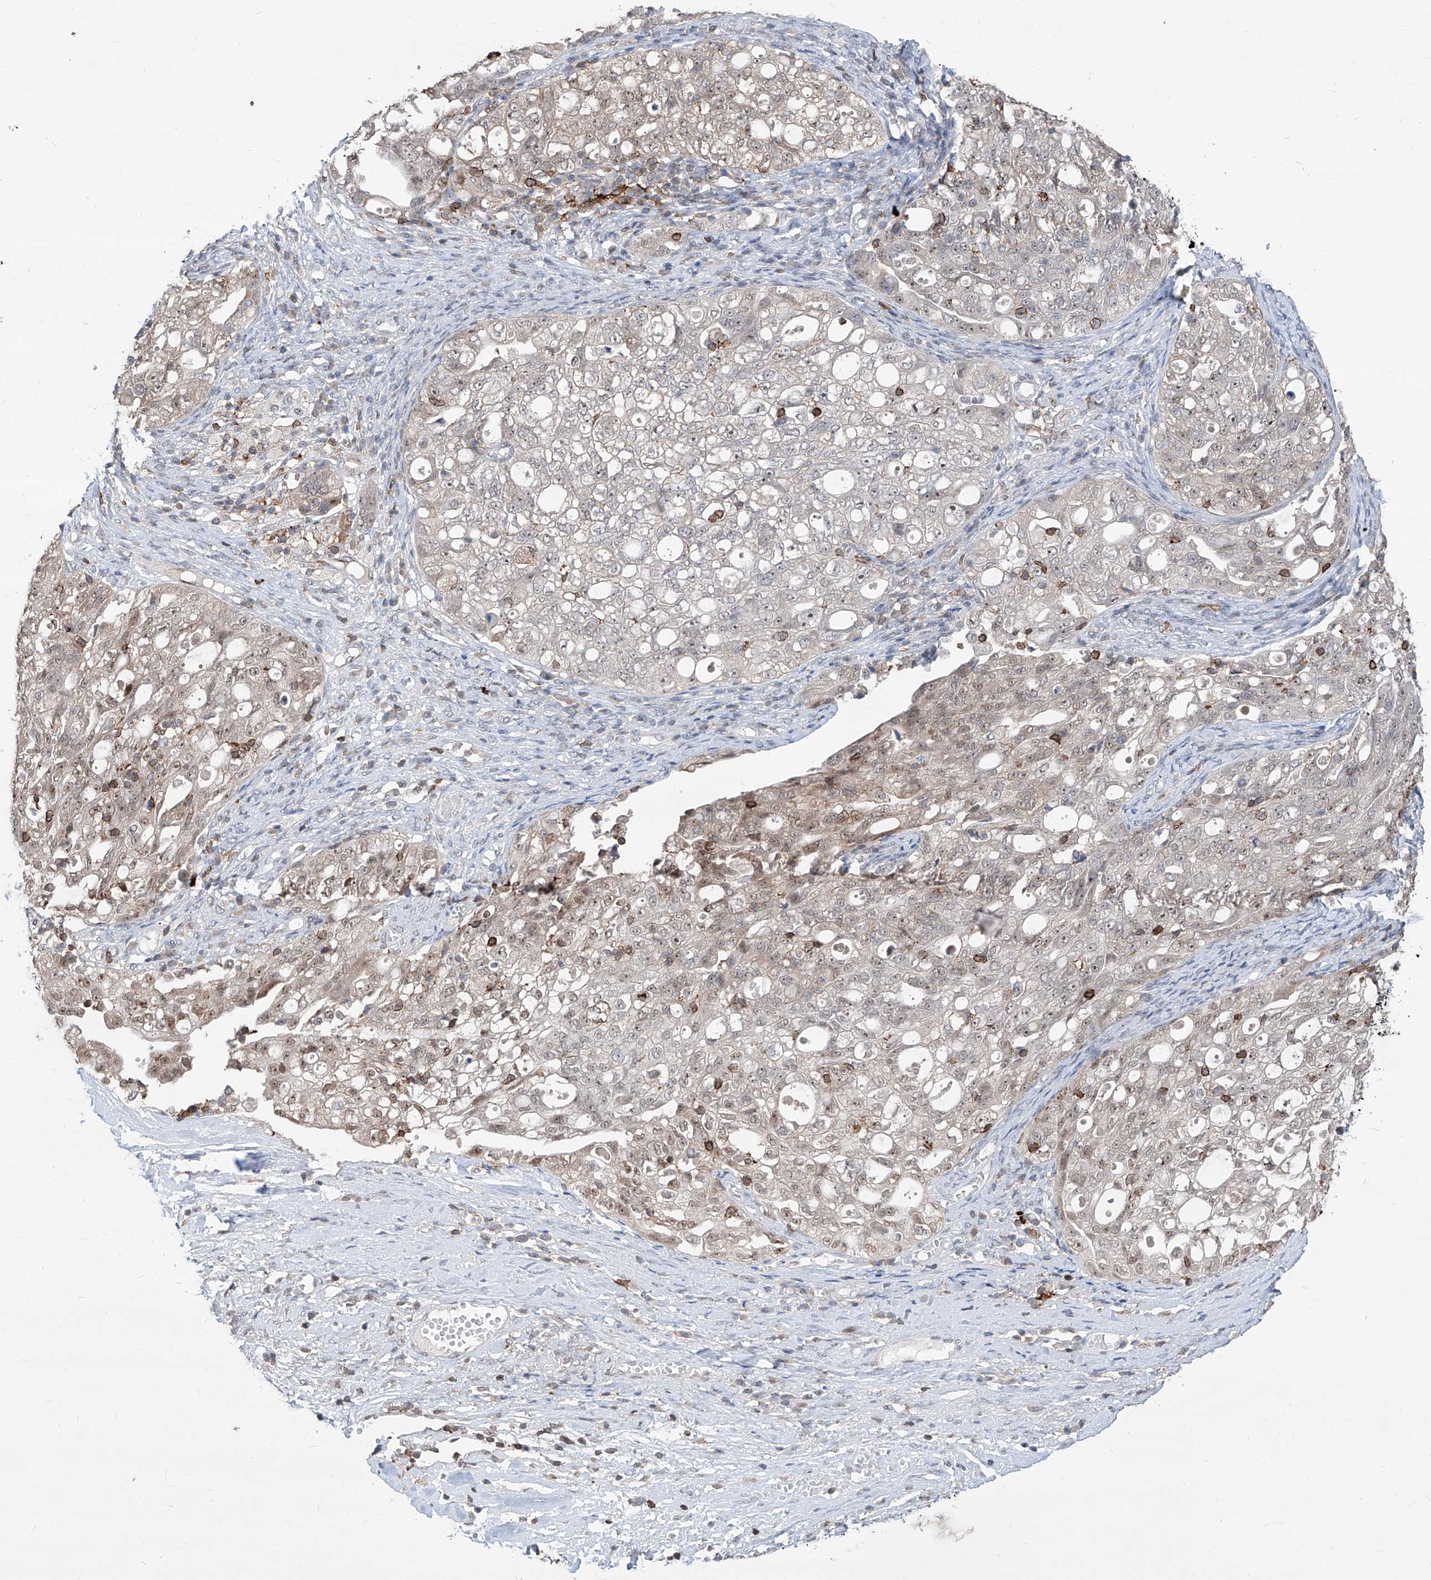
{"staining": {"intensity": "weak", "quantity": "25%-75%", "location": "cytoplasmic/membranous,nuclear"}, "tissue": "ovarian cancer", "cell_type": "Tumor cells", "image_type": "cancer", "snomed": [{"axis": "morphology", "description": "Carcinoma, NOS"}, {"axis": "morphology", "description": "Cystadenocarcinoma, serous, NOS"}, {"axis": "topography", "description": "Ovary"}], "caption": "Ovarian cancer was stained to show a protein in brown. There is low levels of weak cytoplasmic/membranous and nuclear expression in about 25%-75% of tumor cells.", "gene": "ZBTB48", "patient": {"sex": "female", "age": 69}}